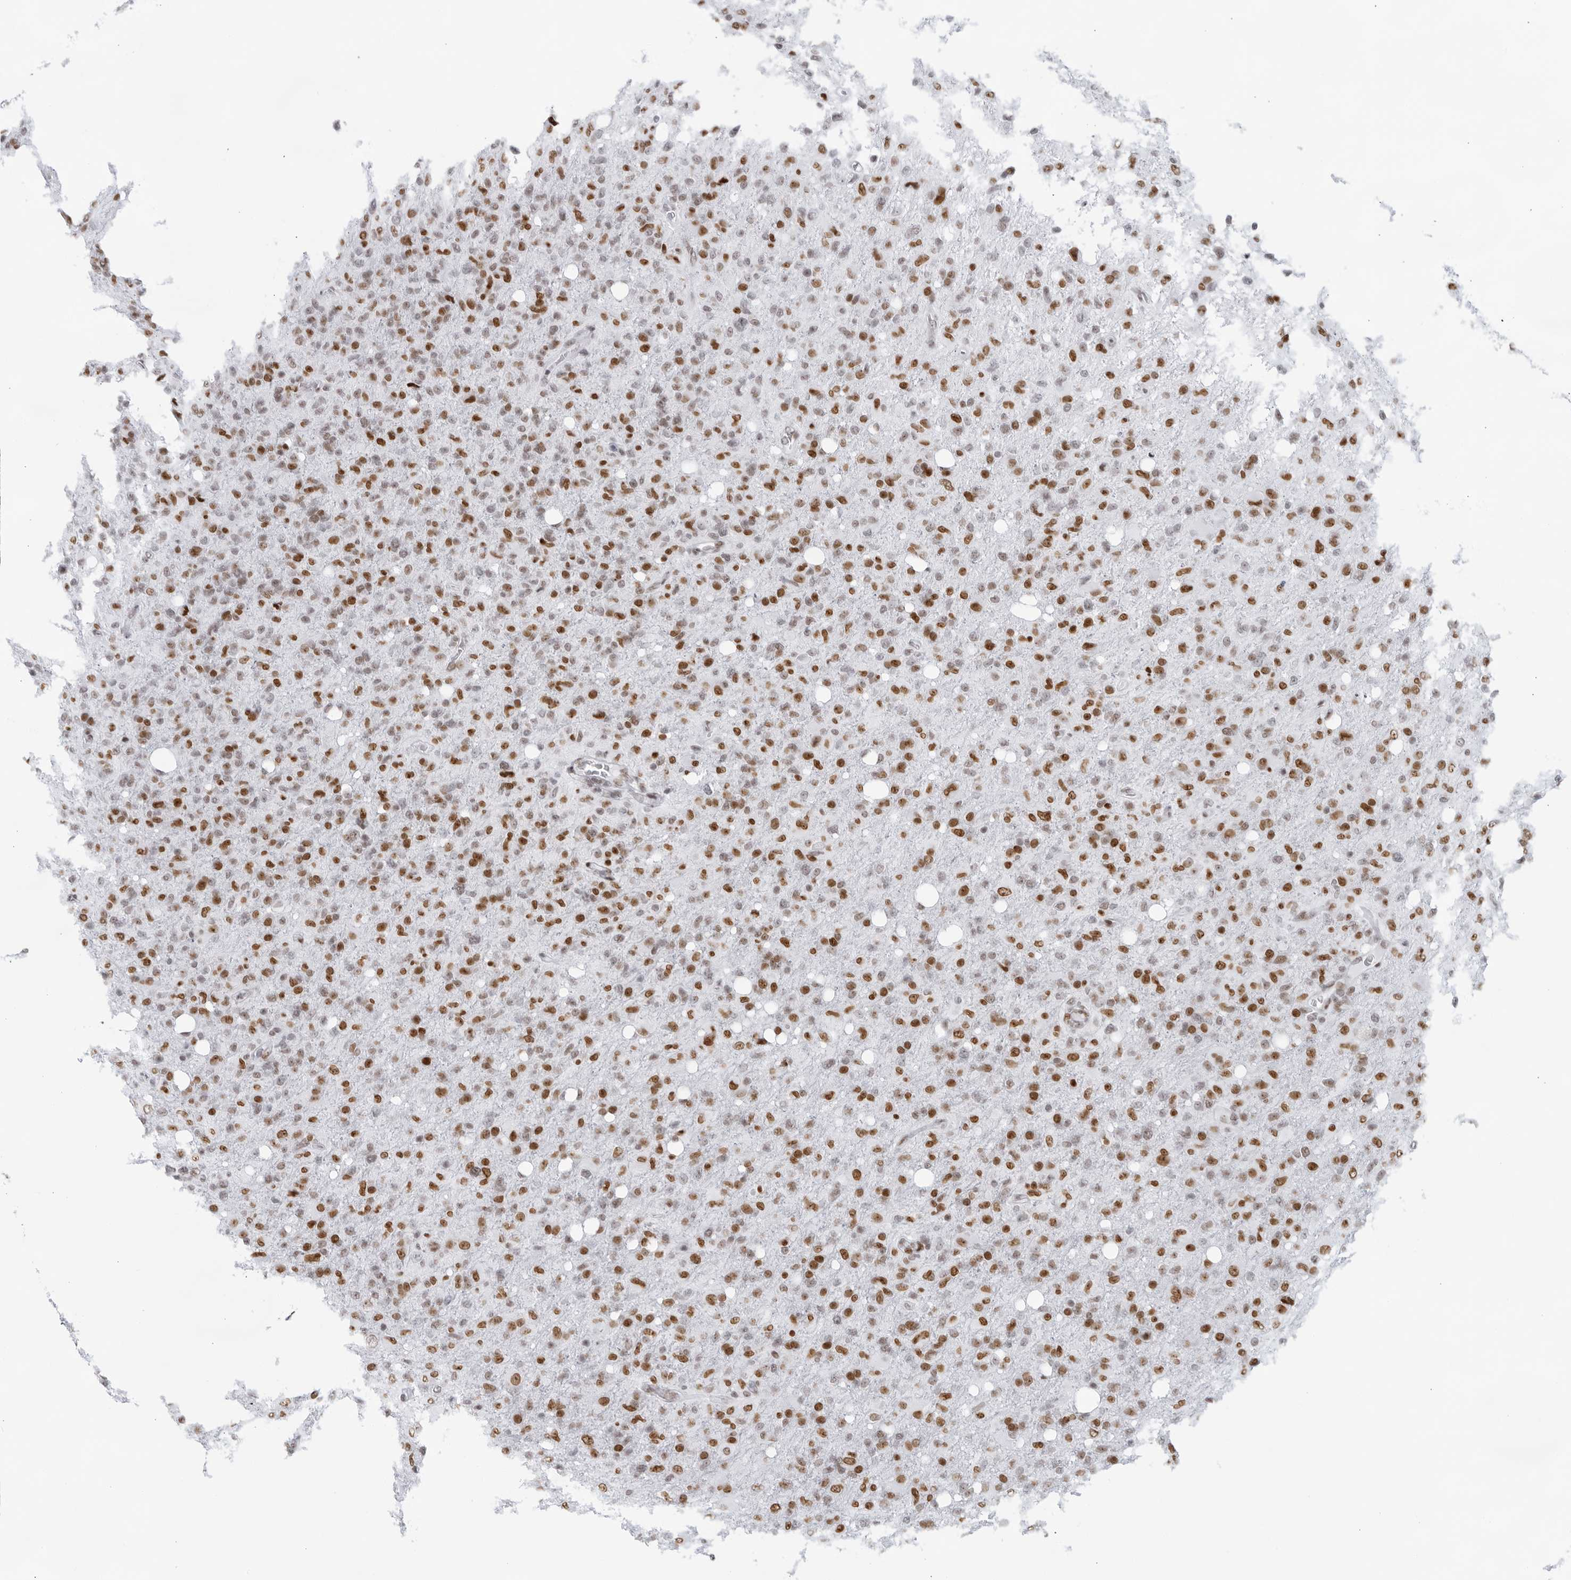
{"staining": {"intensity": "moderate", "quantity": ">75%", "location": "nuclear"}, "tissue": "glioma", "cell_type": "Tumor cells", "image_type": "cancer", "snomed": [{"axis": "morphology", "description": "Glioma, malignant, High grade"}, {"axis": "topography", "description": "Brain"}], "caption": "Protein analysis of high-grade glioma (malignant) tissue displays moderate nuclear positivity in about >75% of tumor cells.", "gene": "HP1BP3", "patient": {"sex": "female", "age": 57}}